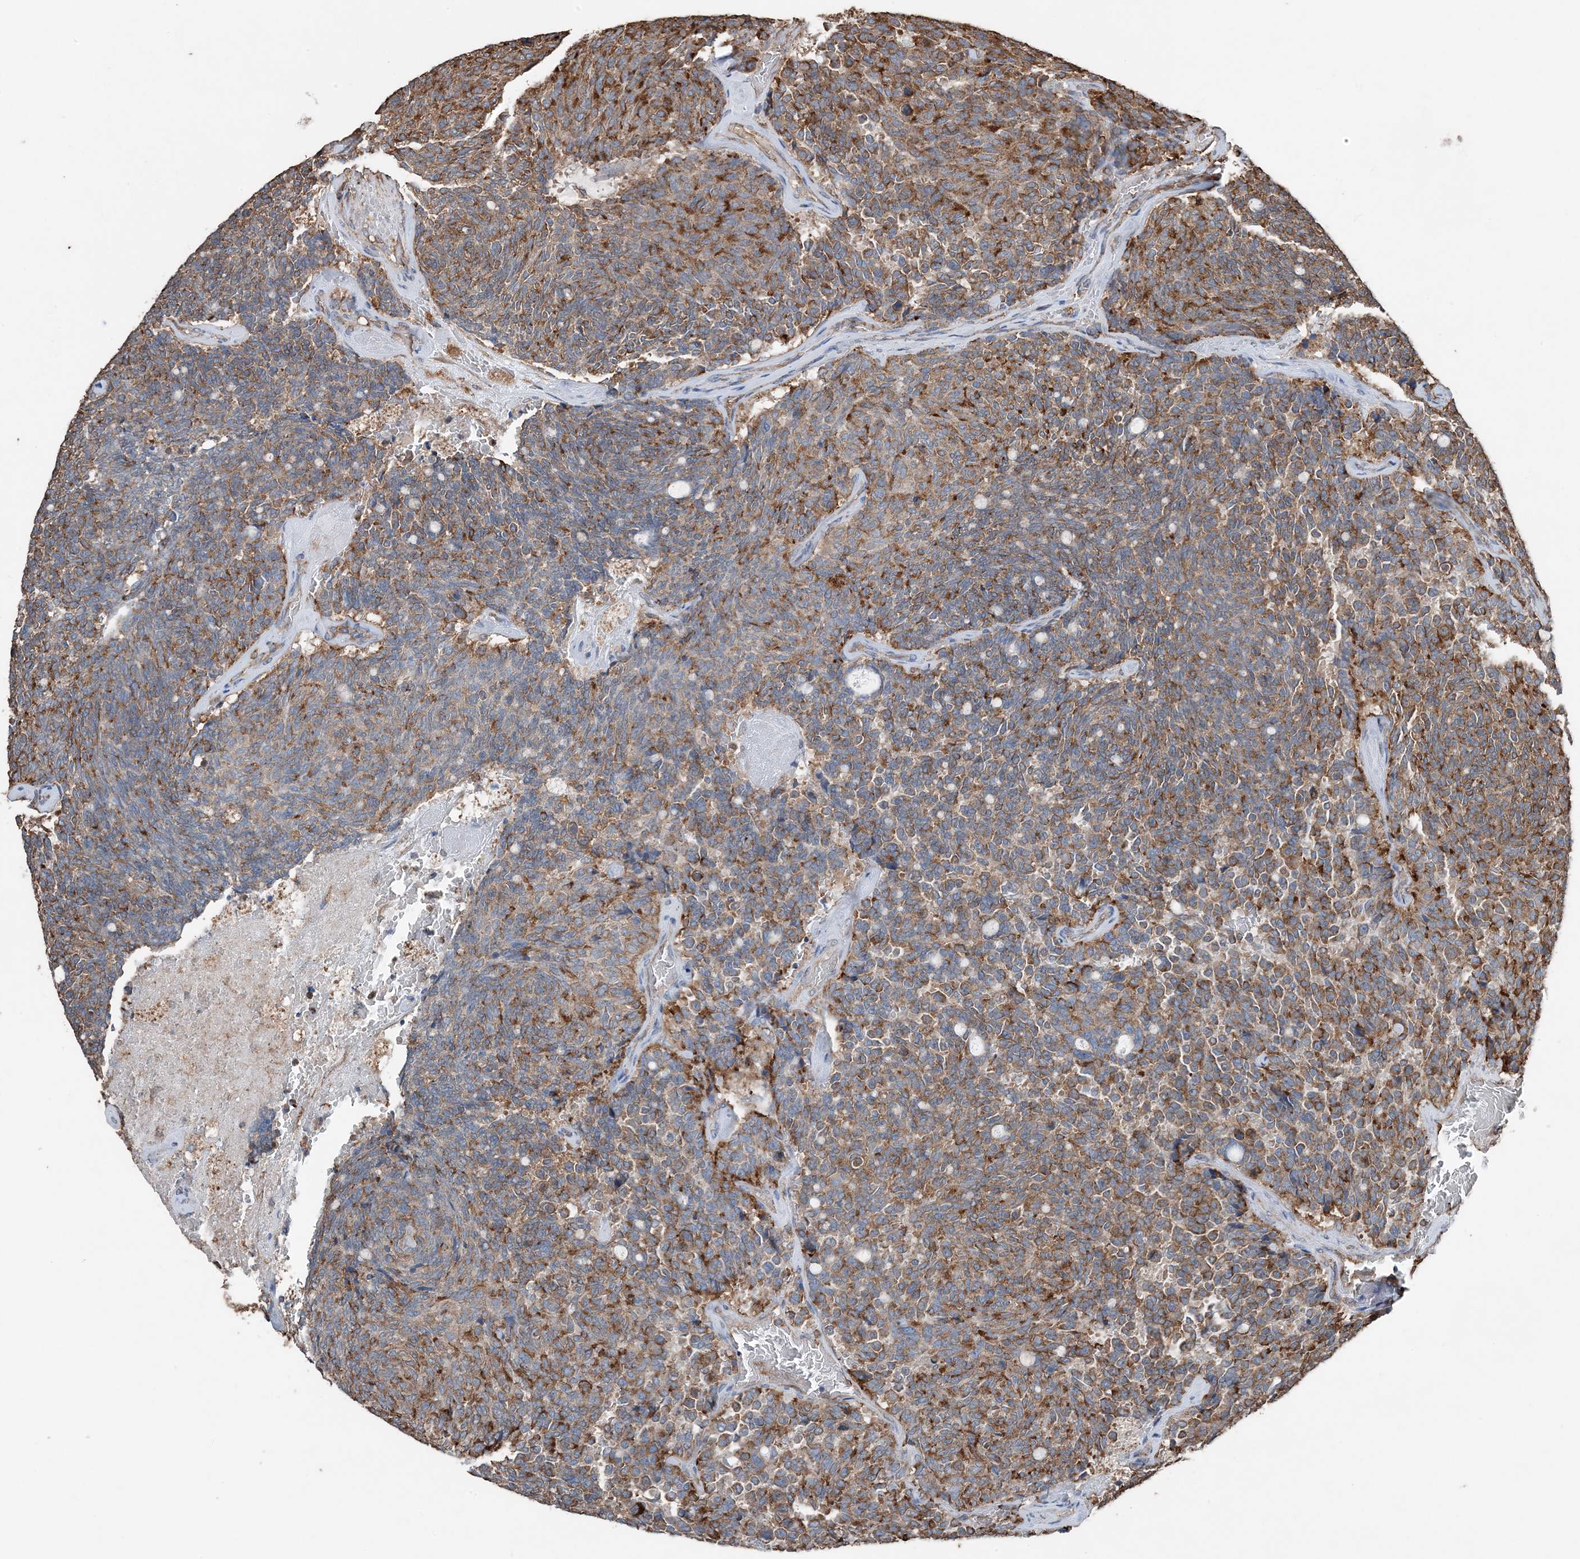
{"staining": {"intensity": "moderate", "quantity": ">75%", "location": "cytoplasmic/membranous"}, "tissue": "carcinoid", "cell_type": "Tumor cells", "image_type": "cancer", "snomed": [{"axis": "morphology", "description": "Carcinoid, malignant, NOS"}, {"axis": "topography", "description": "Pancreas"}], "caption": "Protein expression analysis of human malignant carcinoid reveals moderate cytoplasmic/membranous positivity in approximately >75% of tumor cells.", "gene": "PDIA6", "patient": {"sex": "female", "age": 54}}